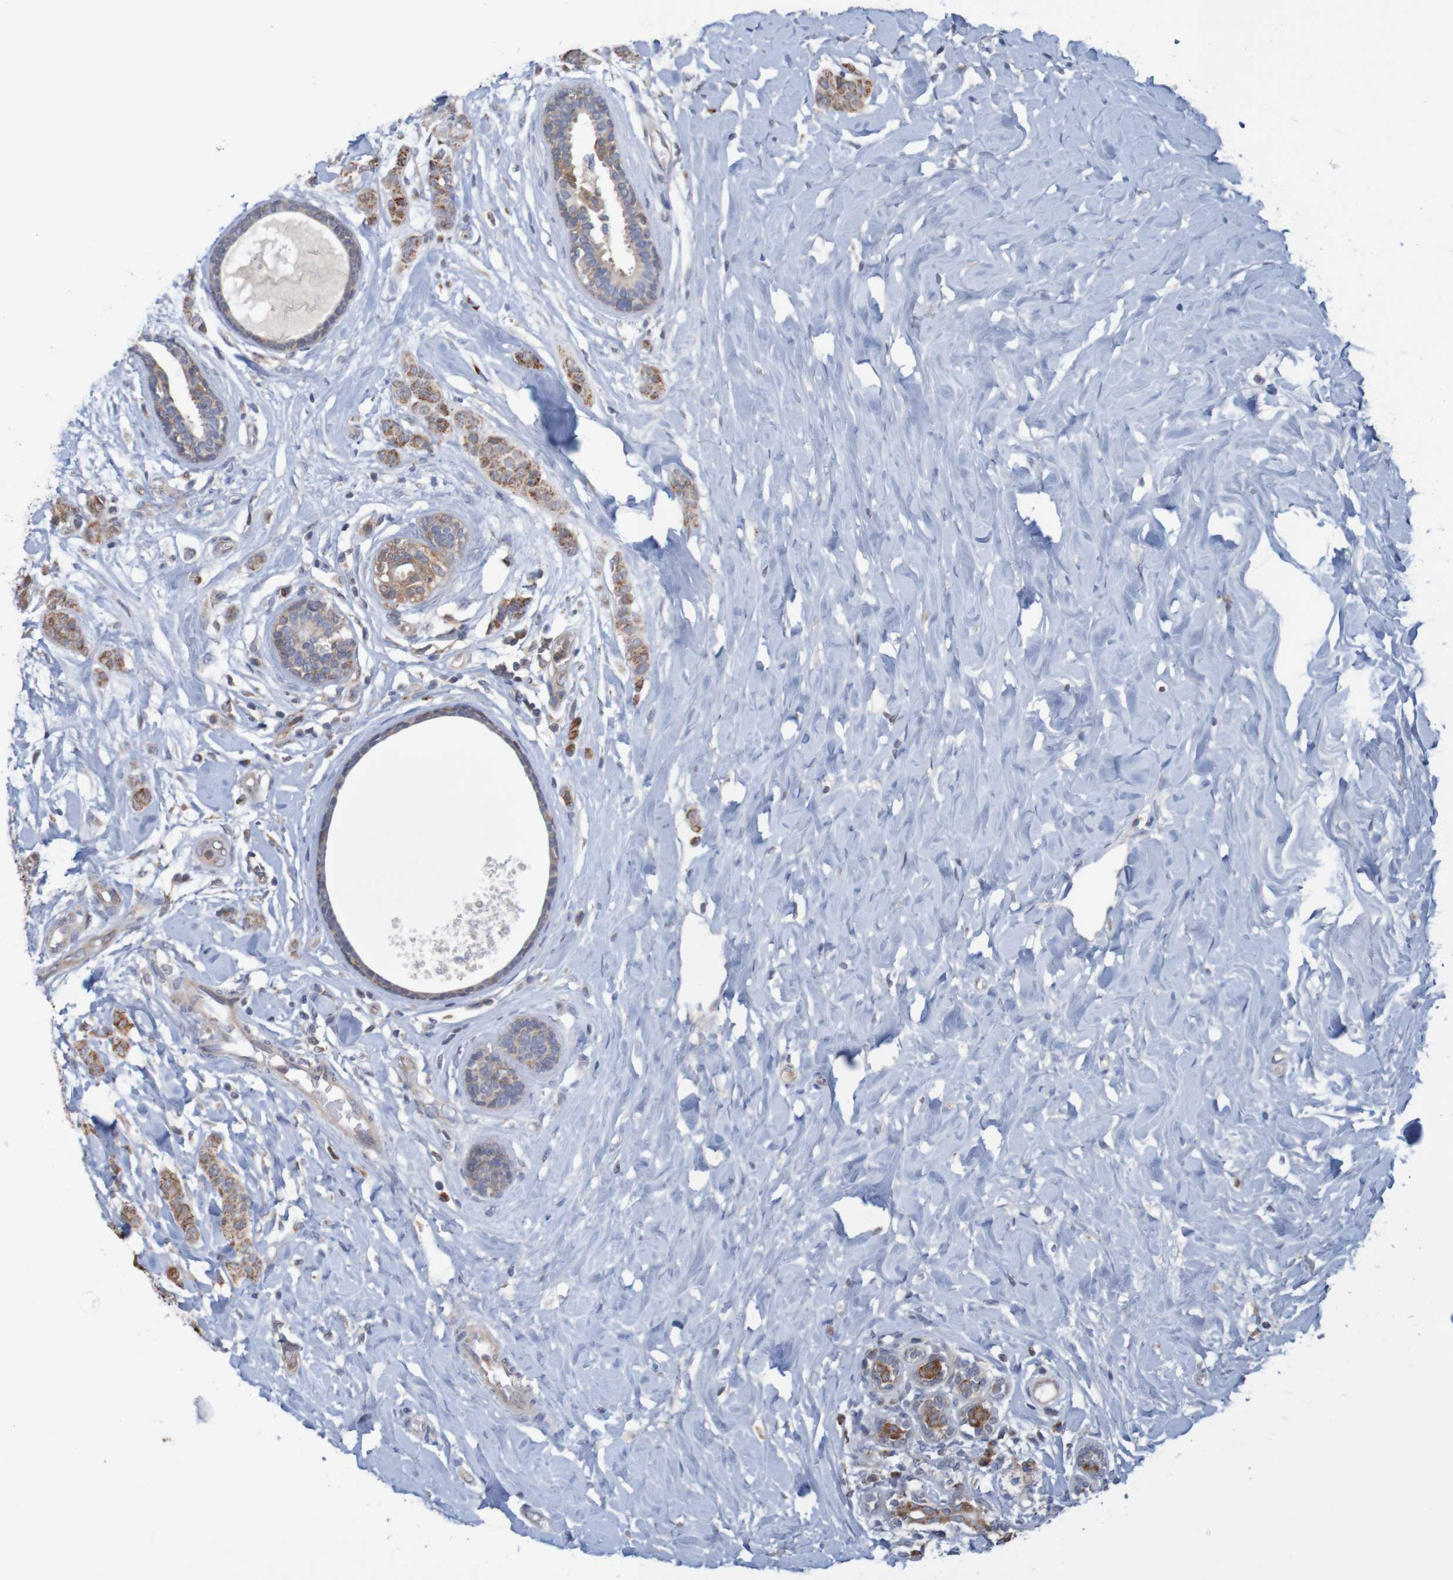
{"staining": {"intensity": "moderate", "quantity": ">75%", "location": "cytoplasmic/membranous"}, "tissue": "breast cancer", "cell_type": "Tumor cells", "image_type": "cancer", "snomed": [{"axis": "morphology", "description": "Normal tissue, NOS"}, {"axis": "morphology", "description": "Duct carcinoma"}, {"axis": "topography", "description": "Breast"}], "caption": "Immunohistochemical staining of human breast cancer (infiltrating ductal carcinoma) demonstrates moderate cytoplasmic/membranous protein expression in about >75% of tumor cells.", "gene": "NAV2", "patient": {"sex": "female", "age": 40}}